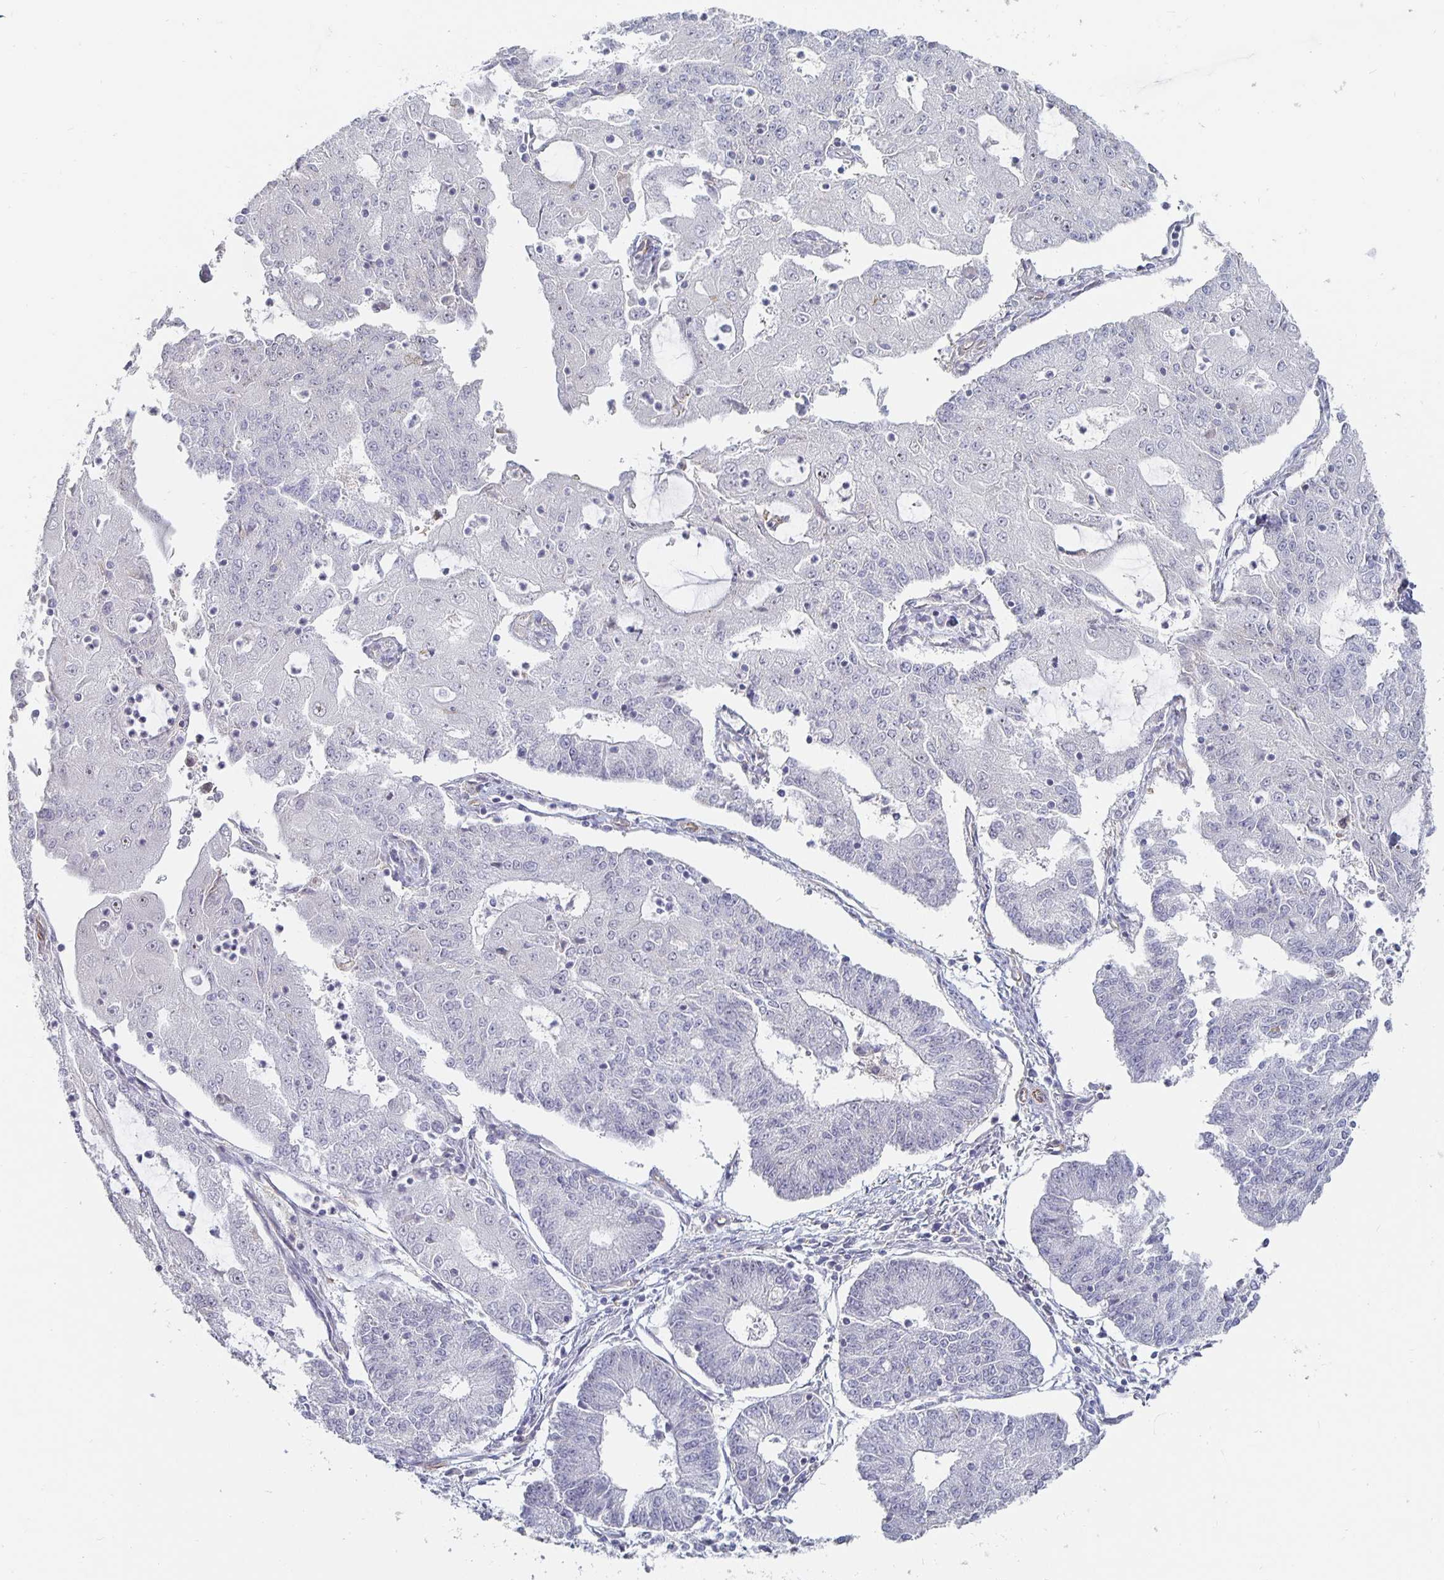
{"staining": {"intensity": "negative", "quantity": "none", "location": "none"}, "tissue": "endometrial cancer", "cell_type": "Tumor cells", "image_type": "cancer", "snomed": [{"axis": "morphology", "description": "Adenocarcinoma, NOS"}, {"axis": "topography", "description": "Endometrium"}], "caption": "Image shows no protein staining in tumor cells of endometrial cancer (adenocarcinoma) tissue. (DAB (3,3'-diaminobenzidine) immunohistochemistry visualized using brightfield microscopy, high magnification).", "gene": "S100G", "patient": {"sex": "female", "age": 56}}